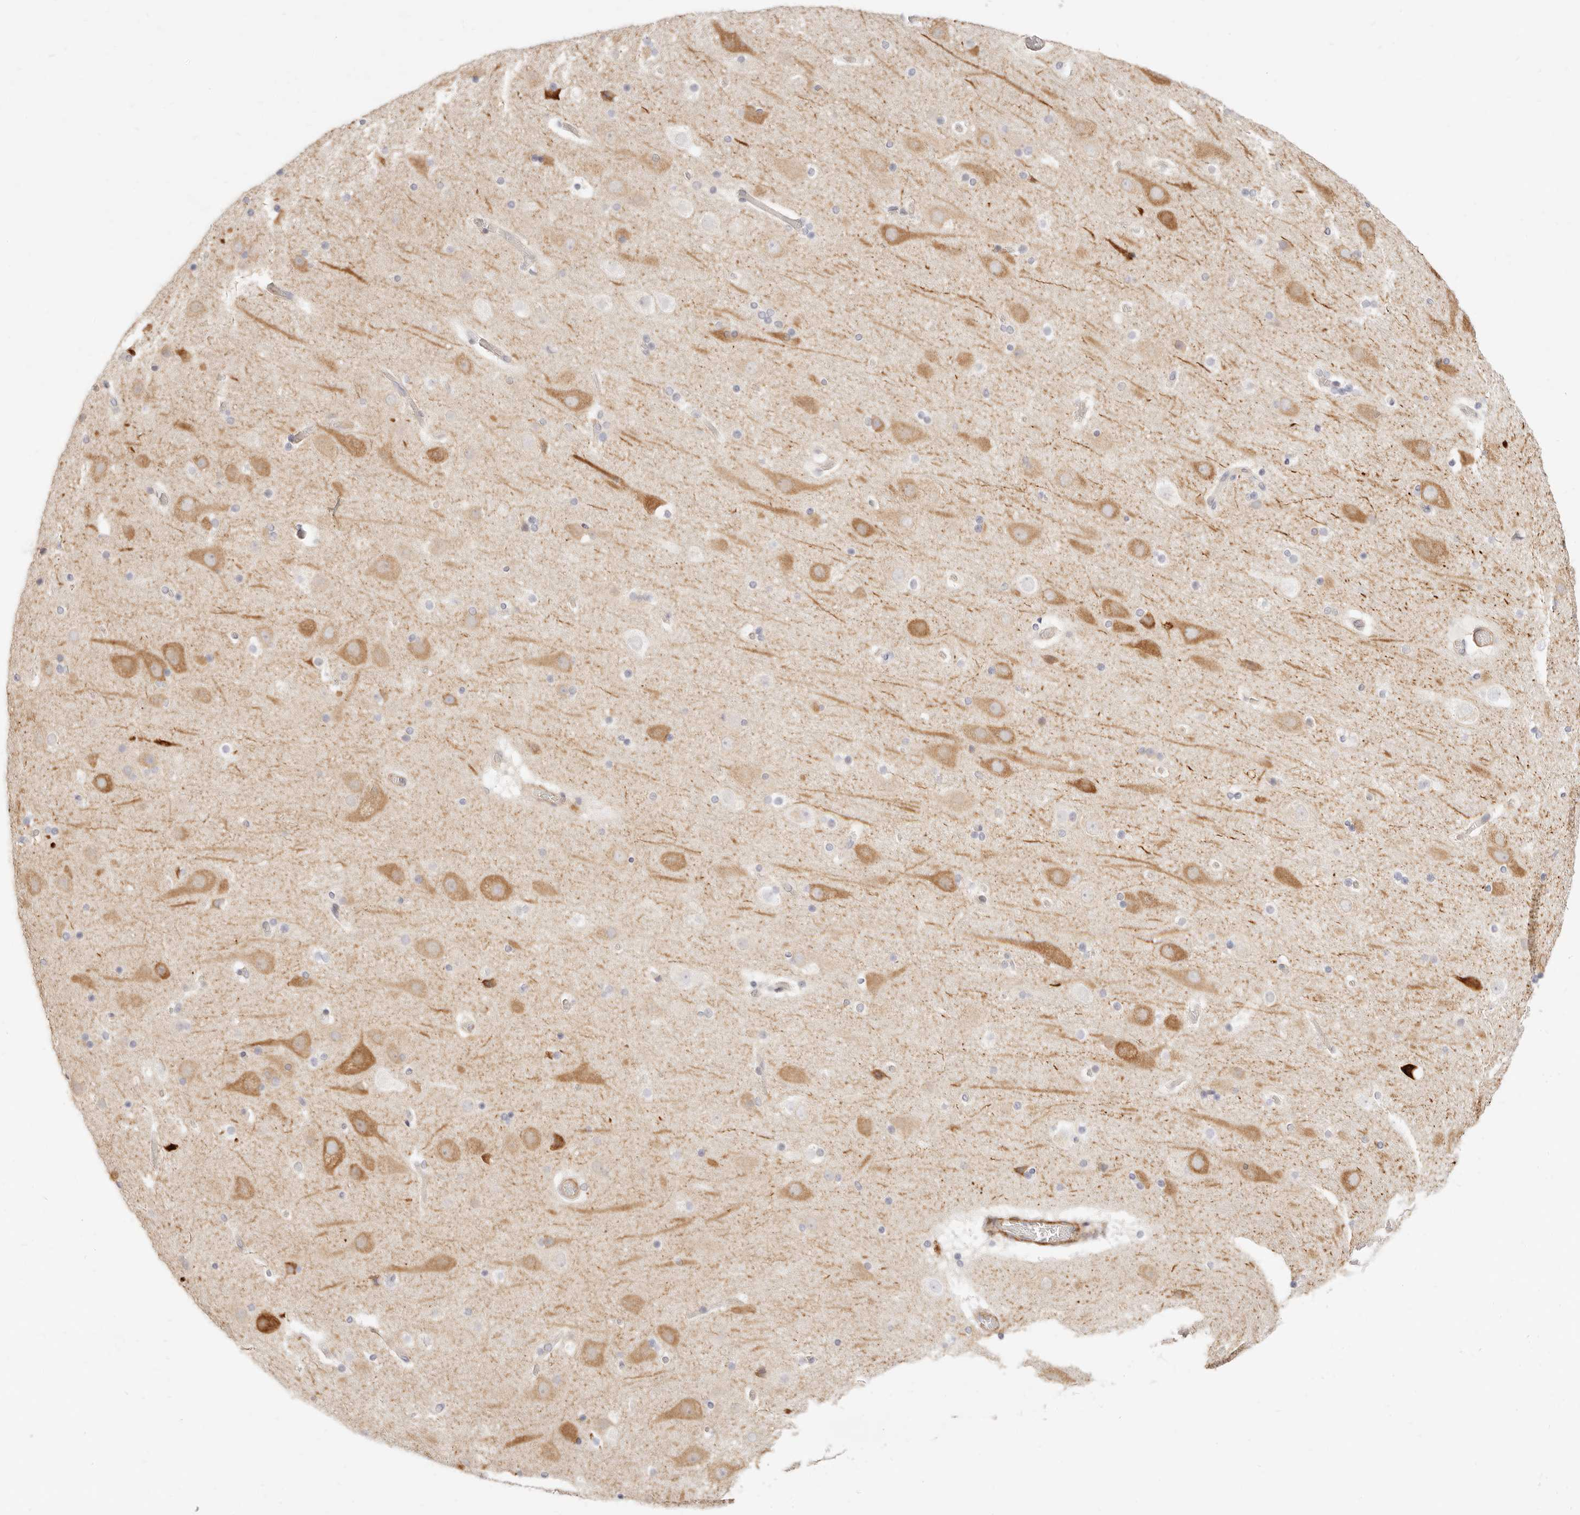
{"staining": {"intensity": "moderate", "quantity": "<25%", "location": "cytoplasmic/membranous"}, "tissue": "cerebral cortex", "cell_type": "Endothelial cells", "image_type": "normal", "snomed": [{"axis": "morphology", "description": "Normal tissue, NOS"}, {"axis": "topography", "description": "Cerebral cortex"}], "caption": "IHC of unremarkable human cerebral cortex shows low levels of moderate cytoplasmic/membranous positivity in approximately <25% of endothelial cells. The protein of interest is stained brown, and the nuclei are stained in blue (DAB (3,3'-diaminobenzidine) IHC with brightfield microscopy, high magnification).", "gene": "UBXN10", "patient": {"sex": "male", "age": 57}}